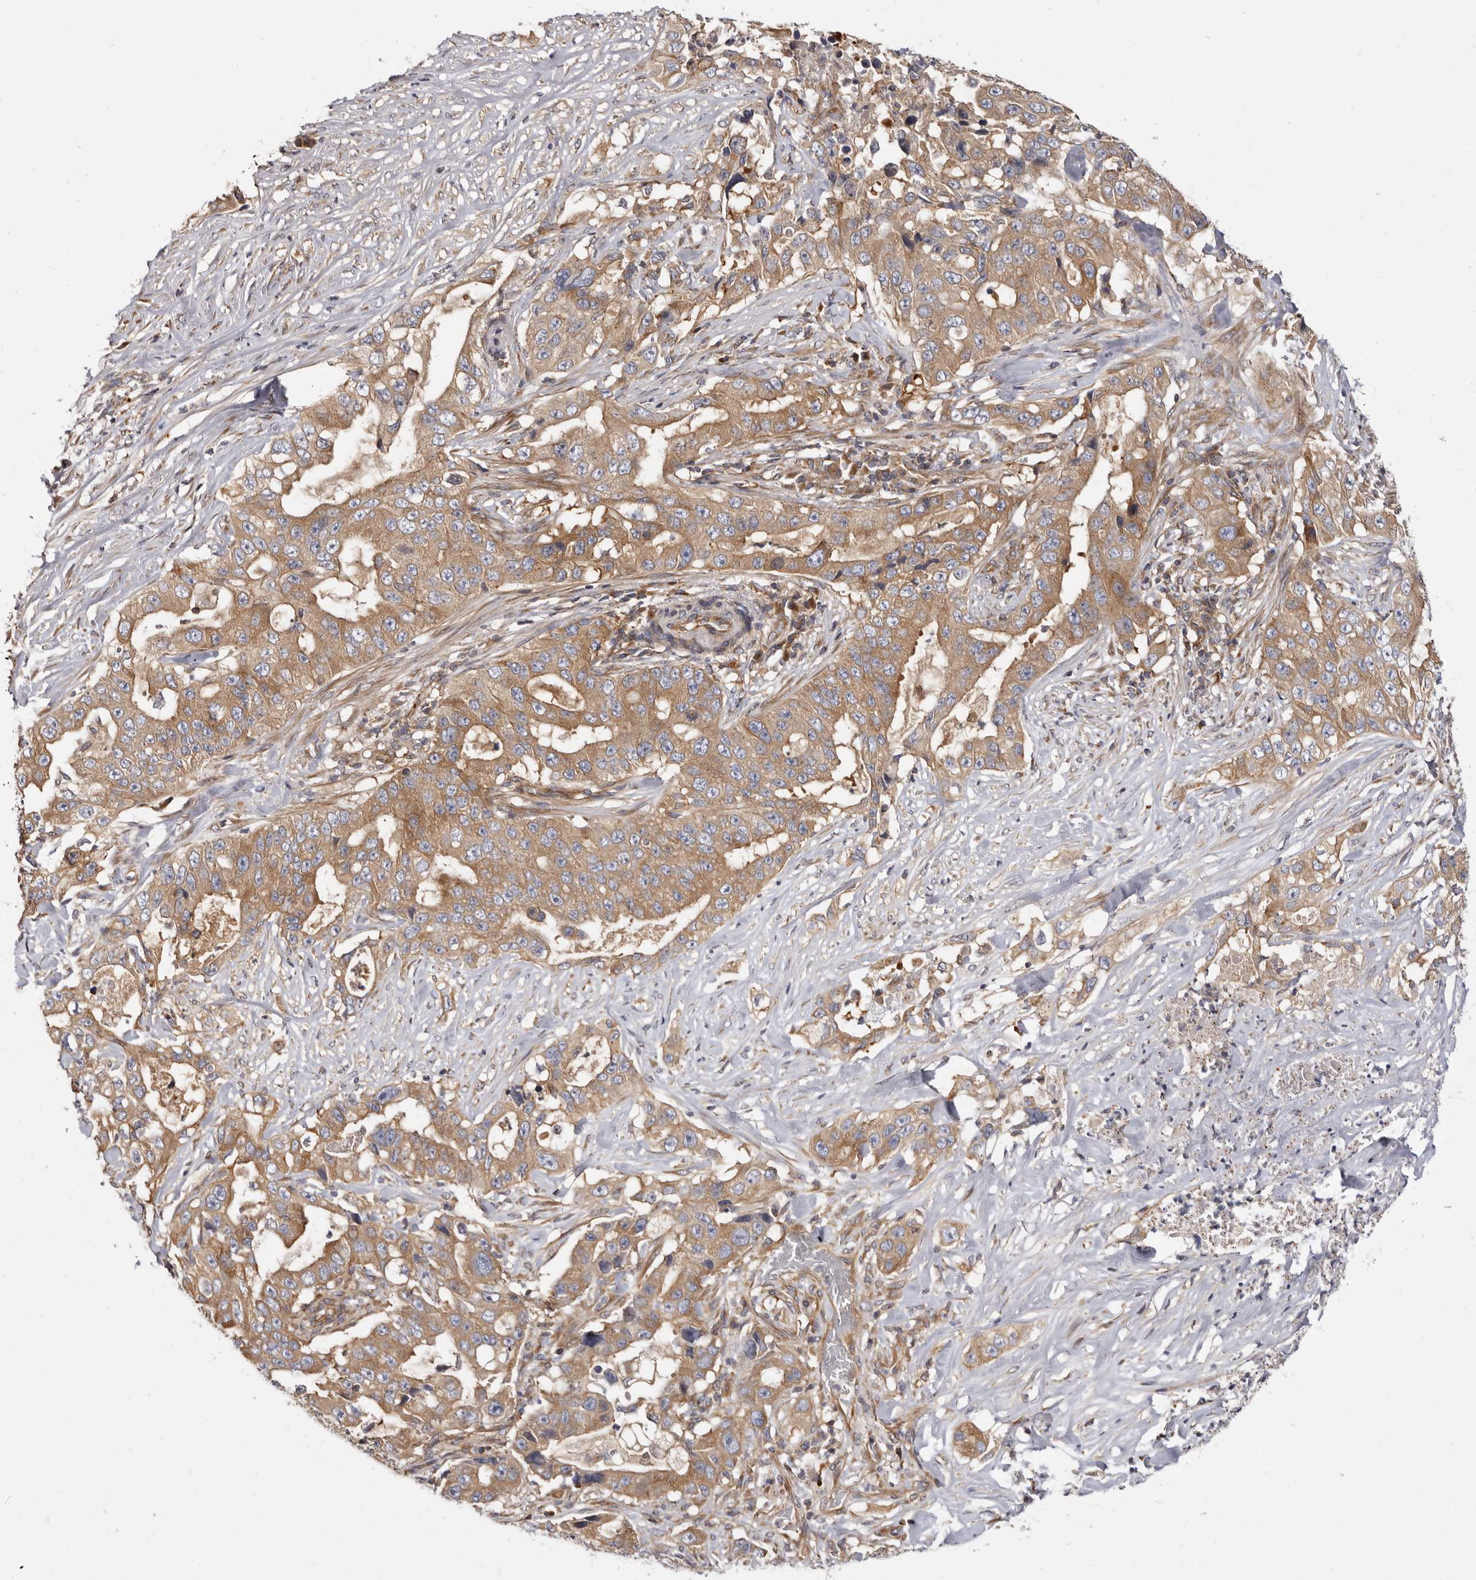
{"staining": {"intensity": "moderate", "quantity": ">75%", "location": "cytoplasmic/membranous"}, "tissue": "lung cancer", "cell_type": "Tumor cells", "image_type": "cancer", "snomed": [{"axis": "morphology", "description": "Adenocarcinoma, NOS"}, {"axis": "topography", "description": "Lung"}], "caption": "DAB immunohistochemical staining of human adenocarcinoma (lung) reveals moderate cytoplasmic/membranous protein positivity in approximately >75% of tumor cells. The protein of interest is stained brown, and the nuclei are stained in blue (DAB (3,3'-diaminobenzidine) IHC with brightfield microscopy, high magnification).", "gene": "ADAMTS20", "patient": {"sex": "female", "age": 51}}